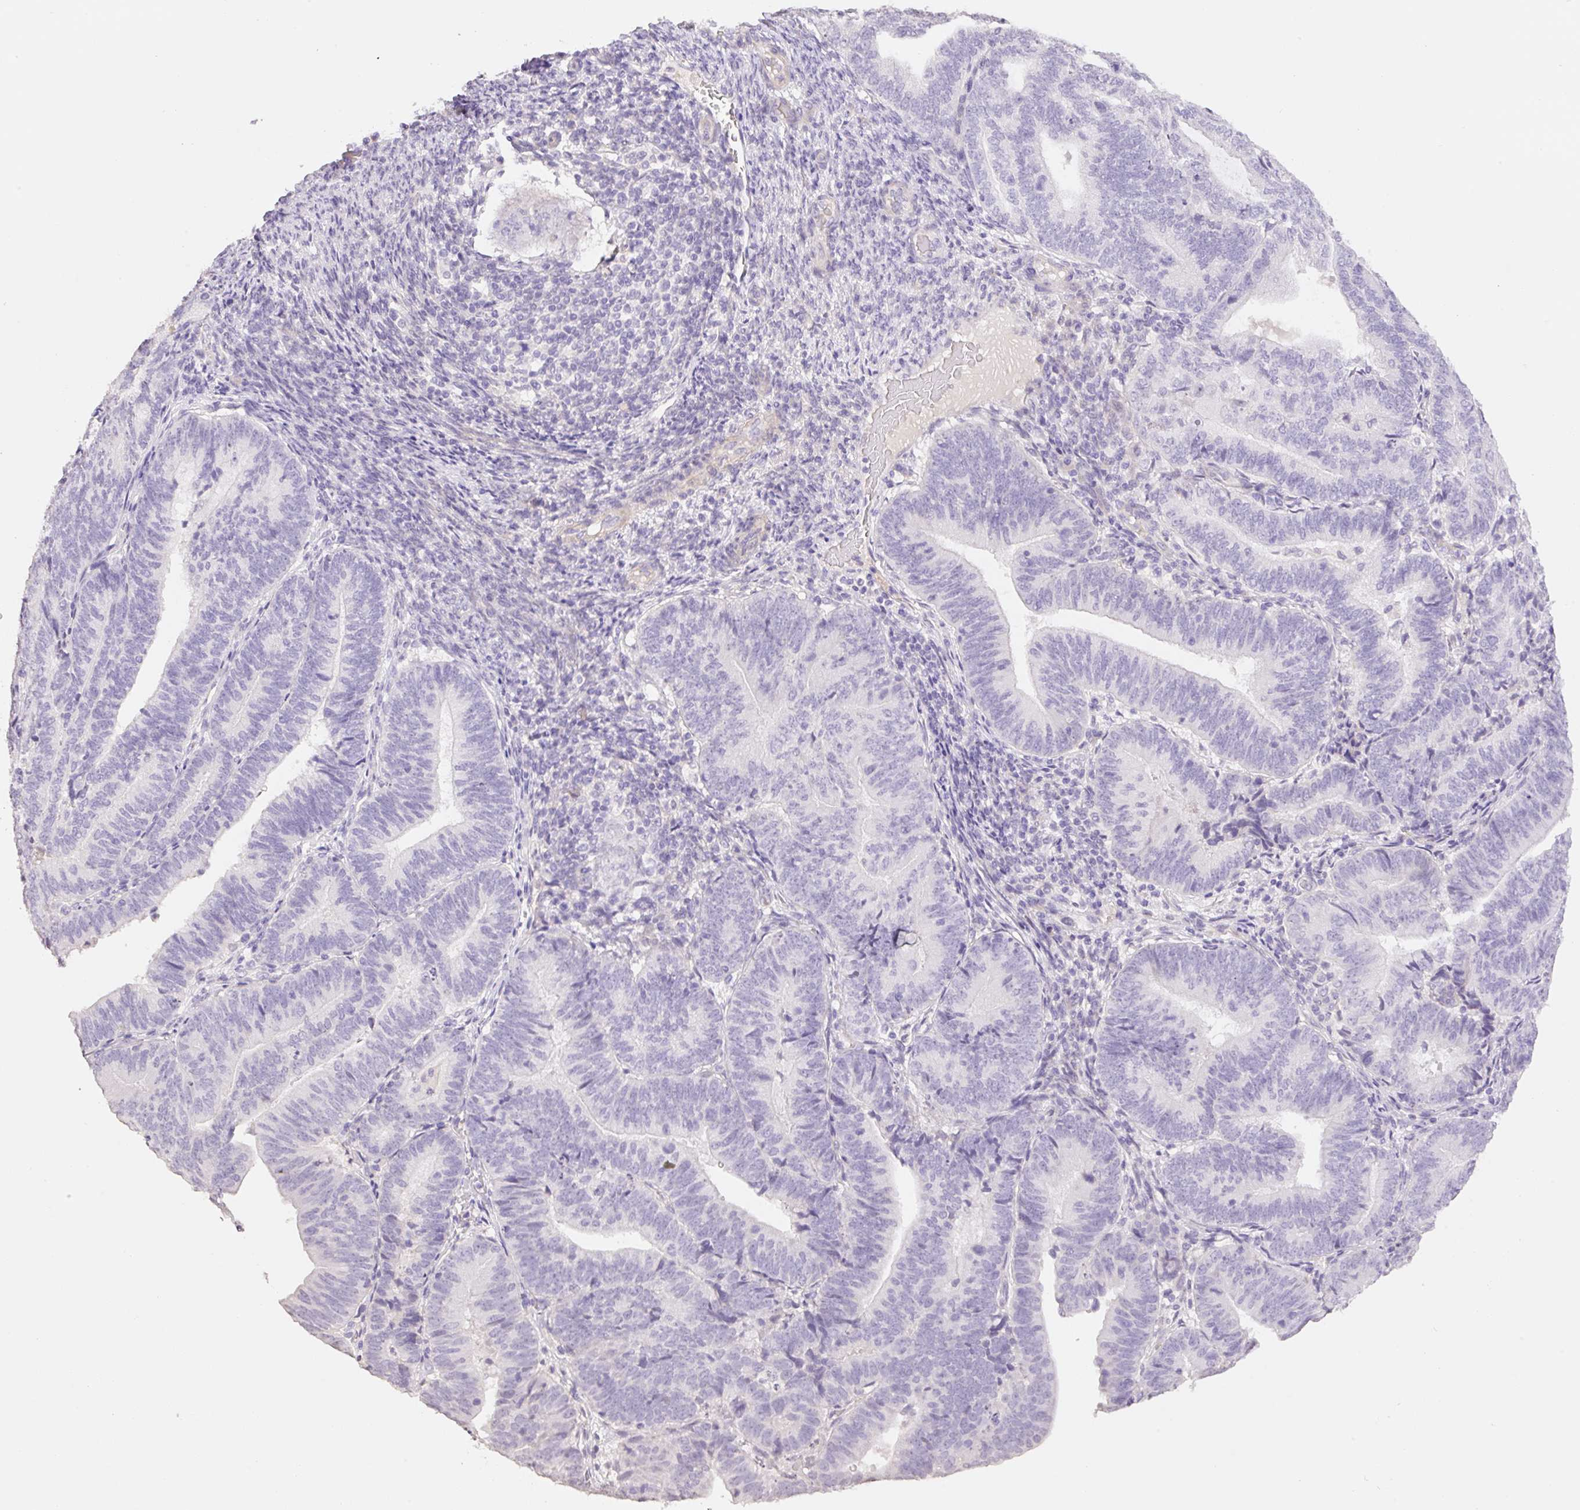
{"staining": {"intensity": "negative", "quantity": "none", "location": "none"}, "tissue": "endometrial cancer", "cell_type": "Tumor cells", "image_type": "cancer", "snomed": [{"axis": "morphology", "description": "Adenocarcinoma, NOS"}, {"axis": "topography", "description": "Endometrium"}], "caption": "DAB (3,3'-diaminobenzidine) immunohistochemical staining of human adenocarcinoma (endometrial) demonstrates no significant expression in tumor cells.", "gene": "HCRTR2", "patient": {"sex": "female", "age": 70}}